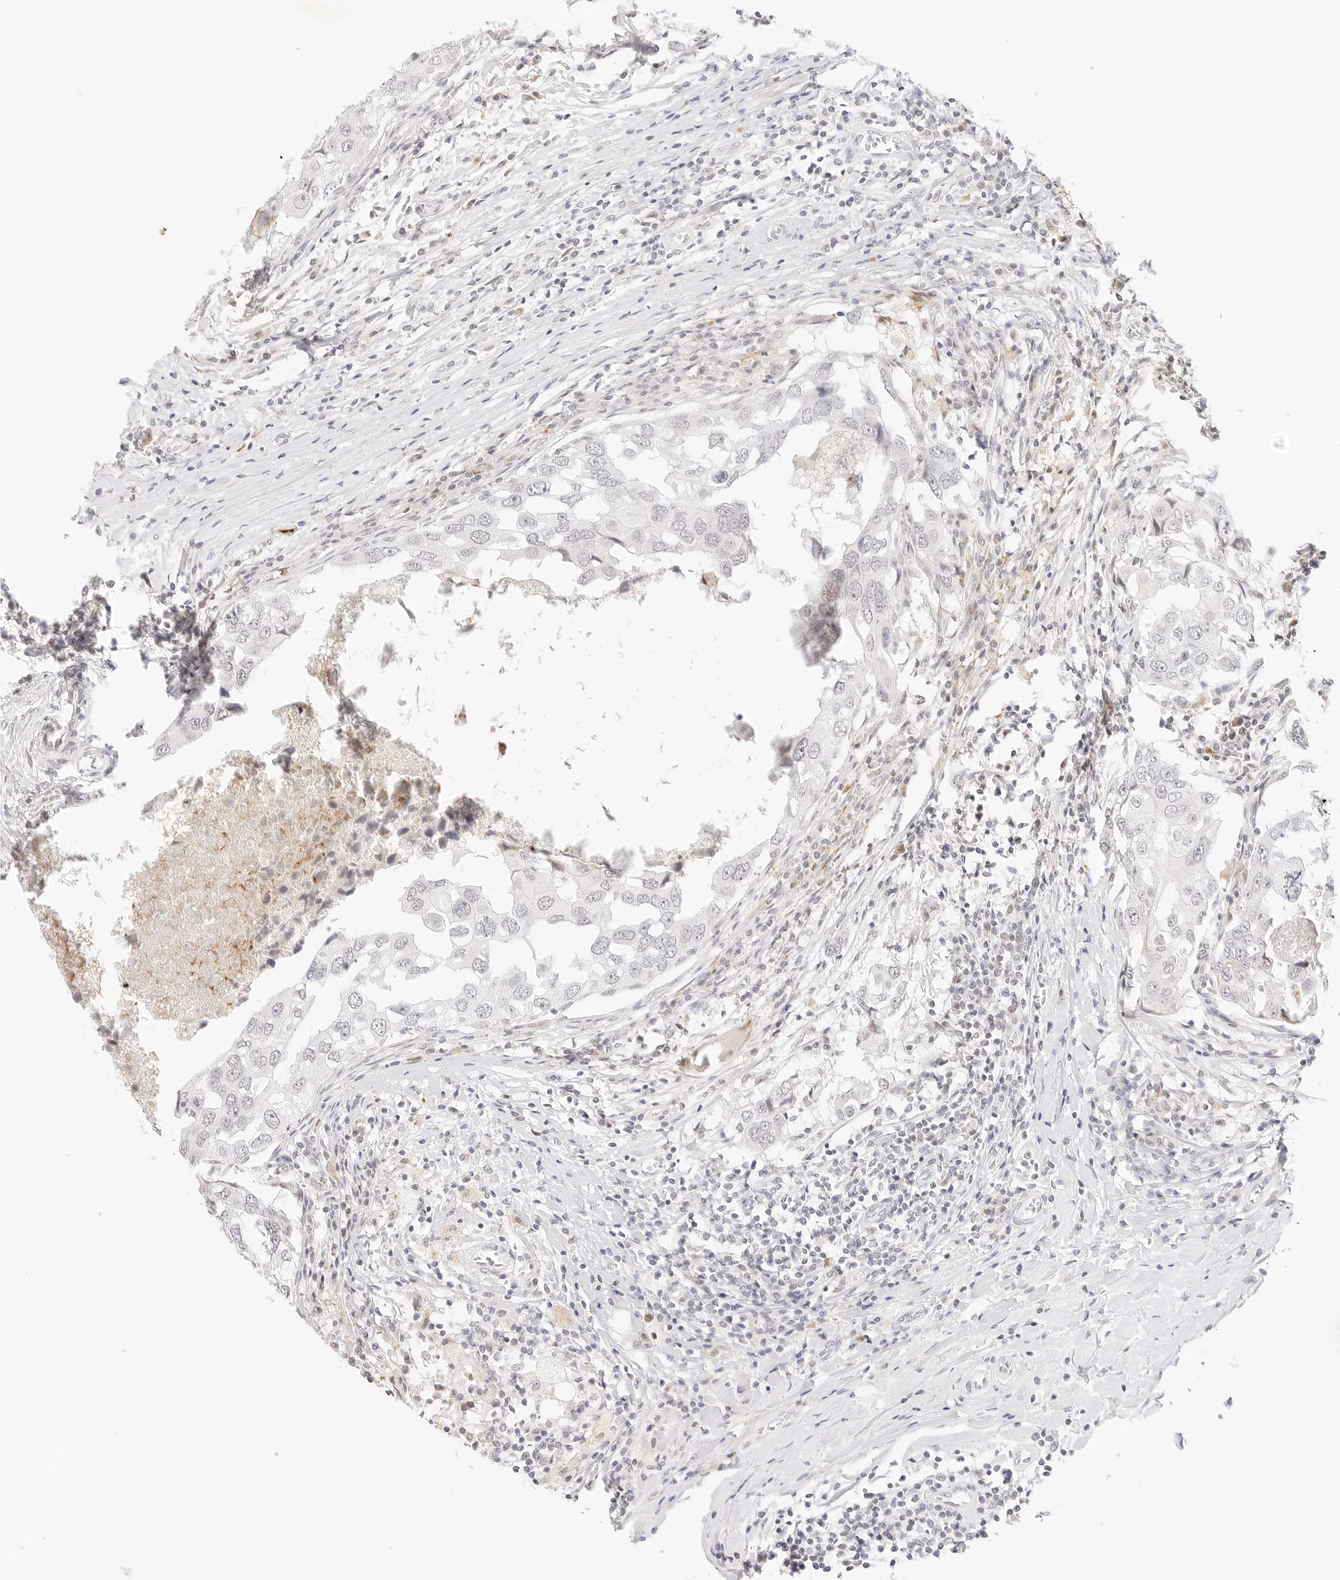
{"staining": {"intensity": "negative", "quantity": "none", "location": "none"}, "tissue": "breast cancer", "cell_type": "Tumor cells", "image_type": "cancer", "snomed": [{"axis": "morphology", "description": "Duct carcinoma"}, {"axis": "topography", "description": "Breast"}], "caption": "A histopathology image of human breast cancer (invasive ductal carcinoma) is negative for staining in tumor cells. The staining is performed using DAB (3,3'-diaminobenzidine) brown chromogen with nuclei counter-stained in using hematoxylin.", "gene": "XKR4", "patient": {"sex": "female", "age": 27}}